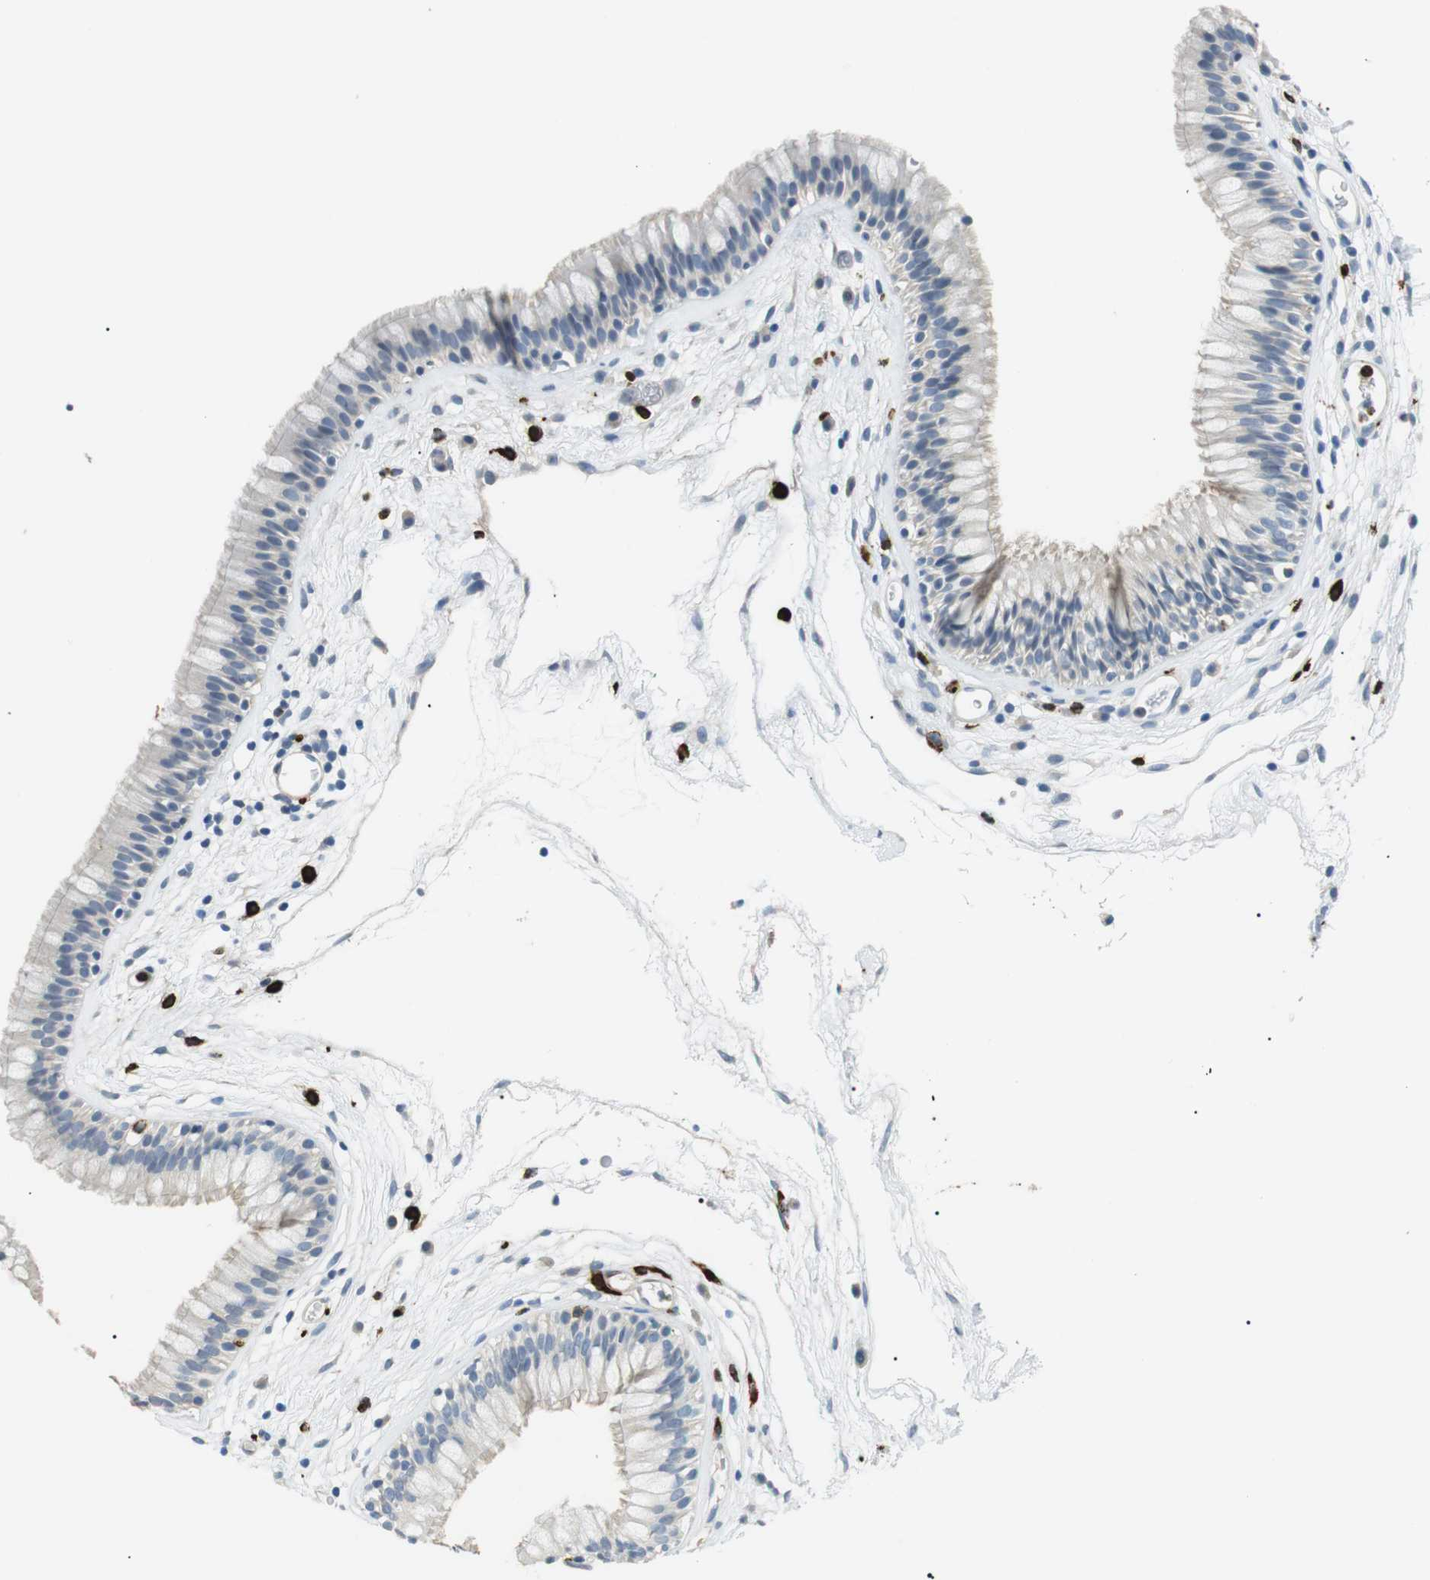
{"staining": {"intensity": "negative", "quantity": "none", "location": "none"}, "tissue": "nasopharynx", "cell_type": "Respiratory epithelial cells", "image_type": "normal", "snomed": [{"axis": "morphology", "description": "Normal tissue, NOS"}, {"axis": "morphology", "description": "Inflammation, NOS"}, {"axis": "topography", "description": "Nasopharynx"}], "caption": "This is an immunohistochemistry histopathology image of normal nasopharynx. There is no positivity in respiratory epithelial cells.", "gene": "GZMM", "patient": {"sex": "male", "age": 48}}